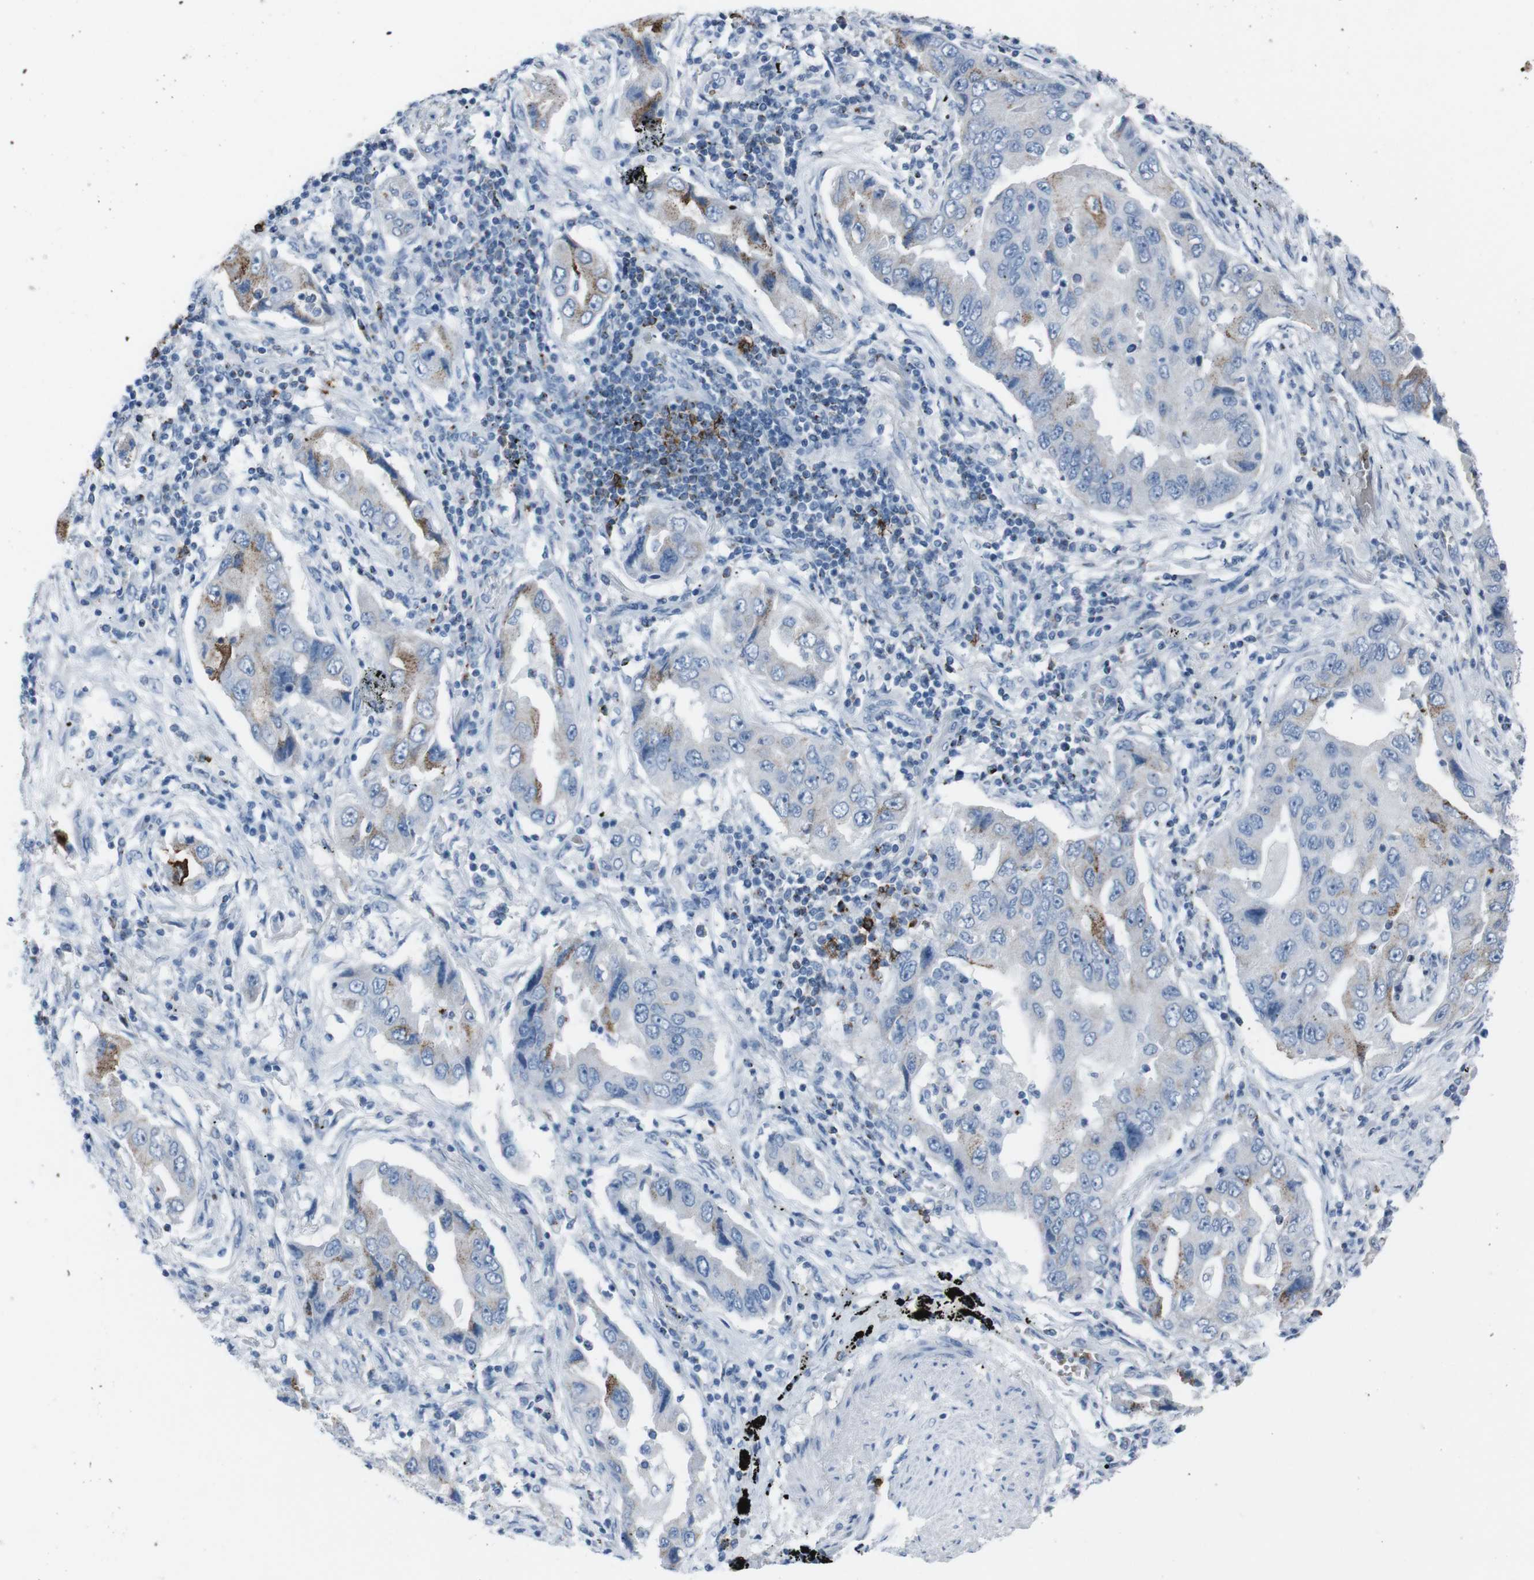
{"staining": {"intensity": "moderate", "quantity": "<25%", "location": "cytoplasmic/membranous"}, "tissue": "lung cancer", "cell_type": "Tumor cells", "image_type": "cancer", "snomed": [{"axis": "morphology", "description": "Adenocarcinoma, NOS"}, {"axis": "topography", "description": "Lung"}], "caption": "The micrograph shows staining of lung cancer, revealing moderate cytoplasmic/membranous protein staining (brown color) within tumor cells.", "gene": "ST6GAL1", "patient": {"sex": "female", "age": 65}}